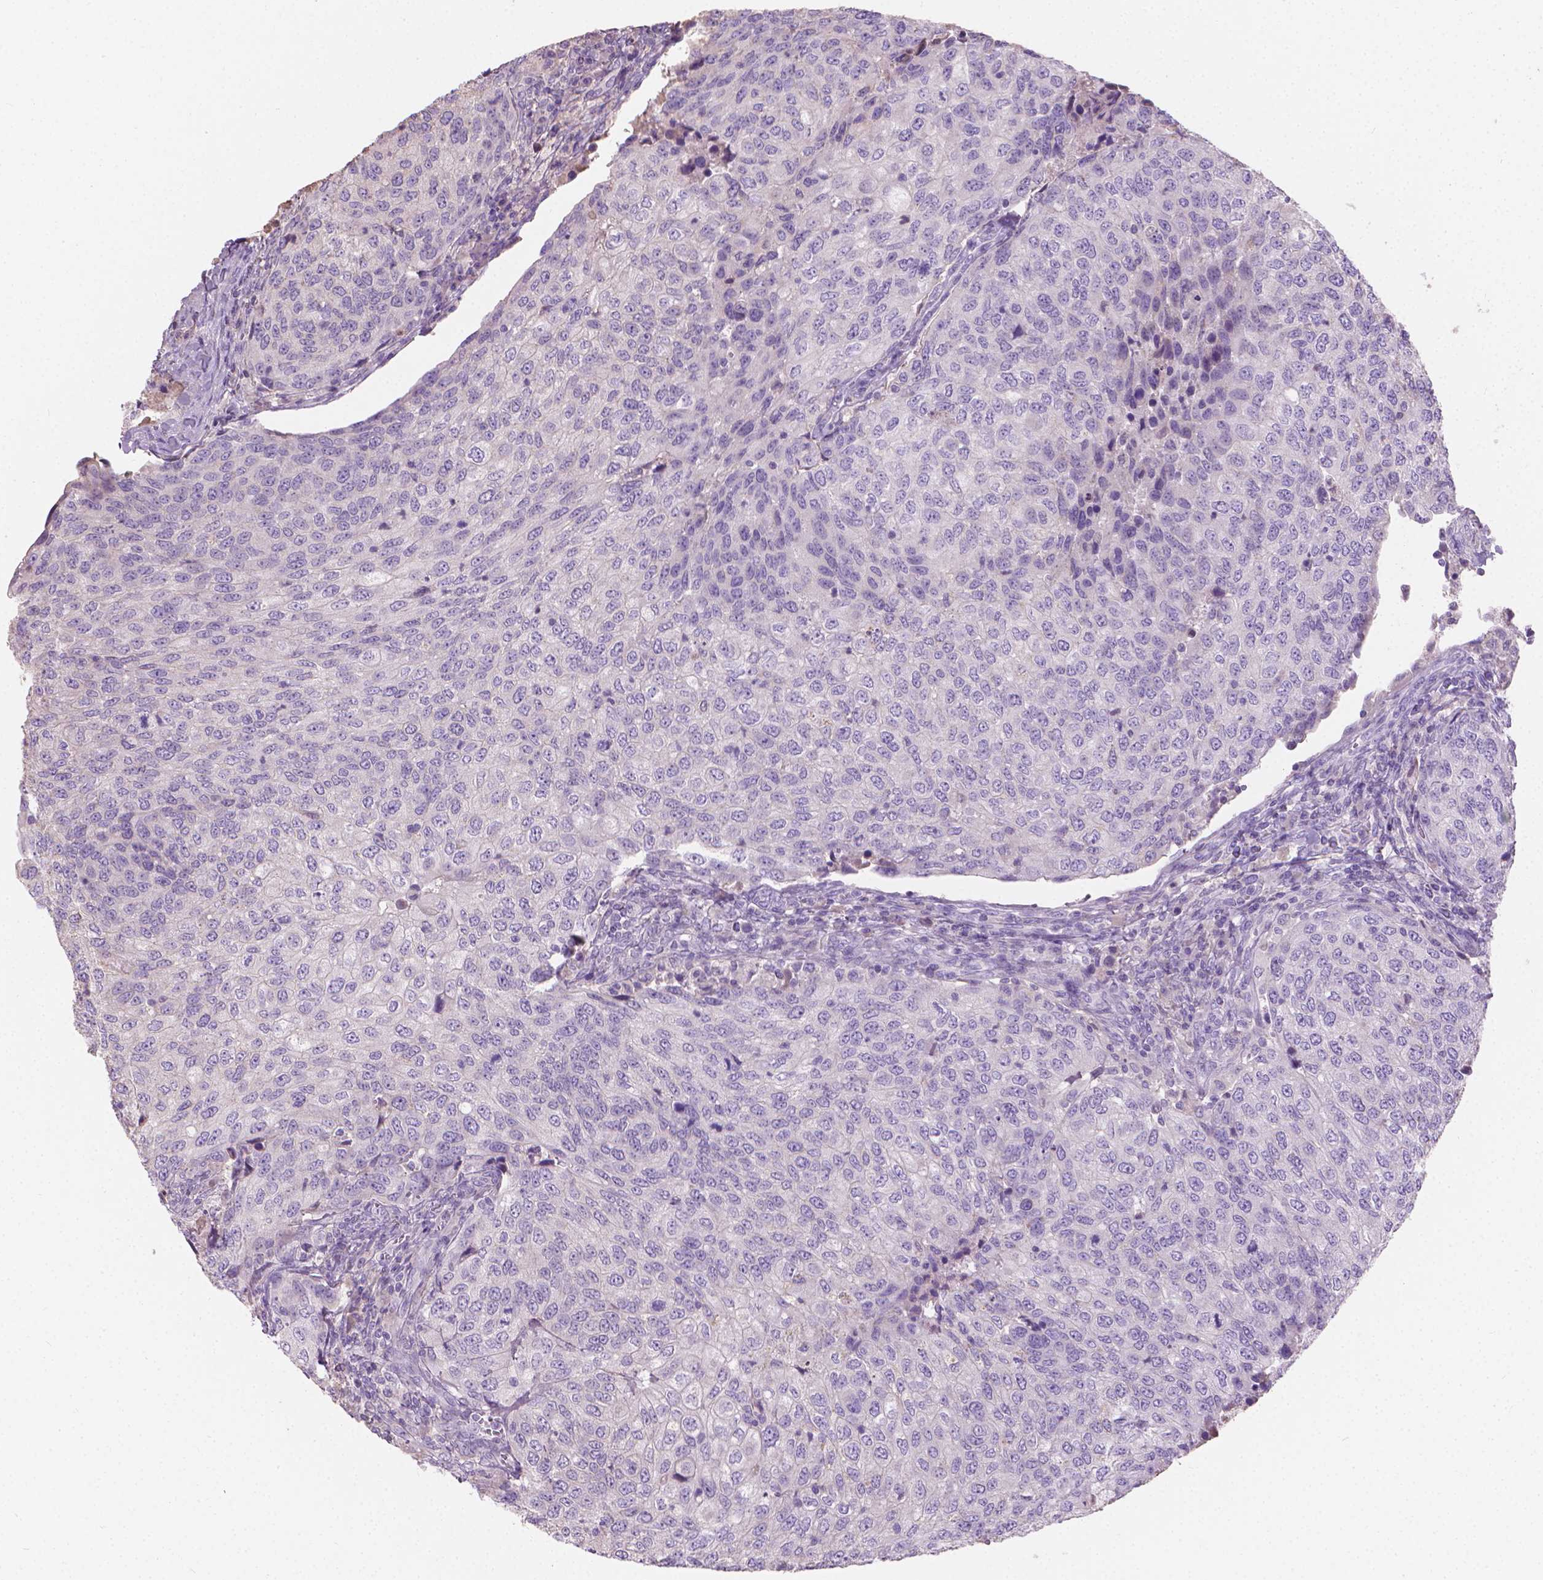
{"staining": {"intensity": "negative", "quantity": "none", "location": "none"}, "tissue": "urothelial cancer", "cell_type": "Tumor cells", "image_type": "cancer", "snomed": [{"axis": "morphology", "description": "Urothelial carcinoma, High grade"}, {"axis": "topography", "description": "Urinary bladder"}], "caption": "DAB (3,3'-diaminobenzidine) immunohistochemical staining of high-grade urothelial carcinoma exhibits no significant staining in tumor cells.", "gene": "CABCOCO1", "patient": {"sex": "female", "age": 78}}